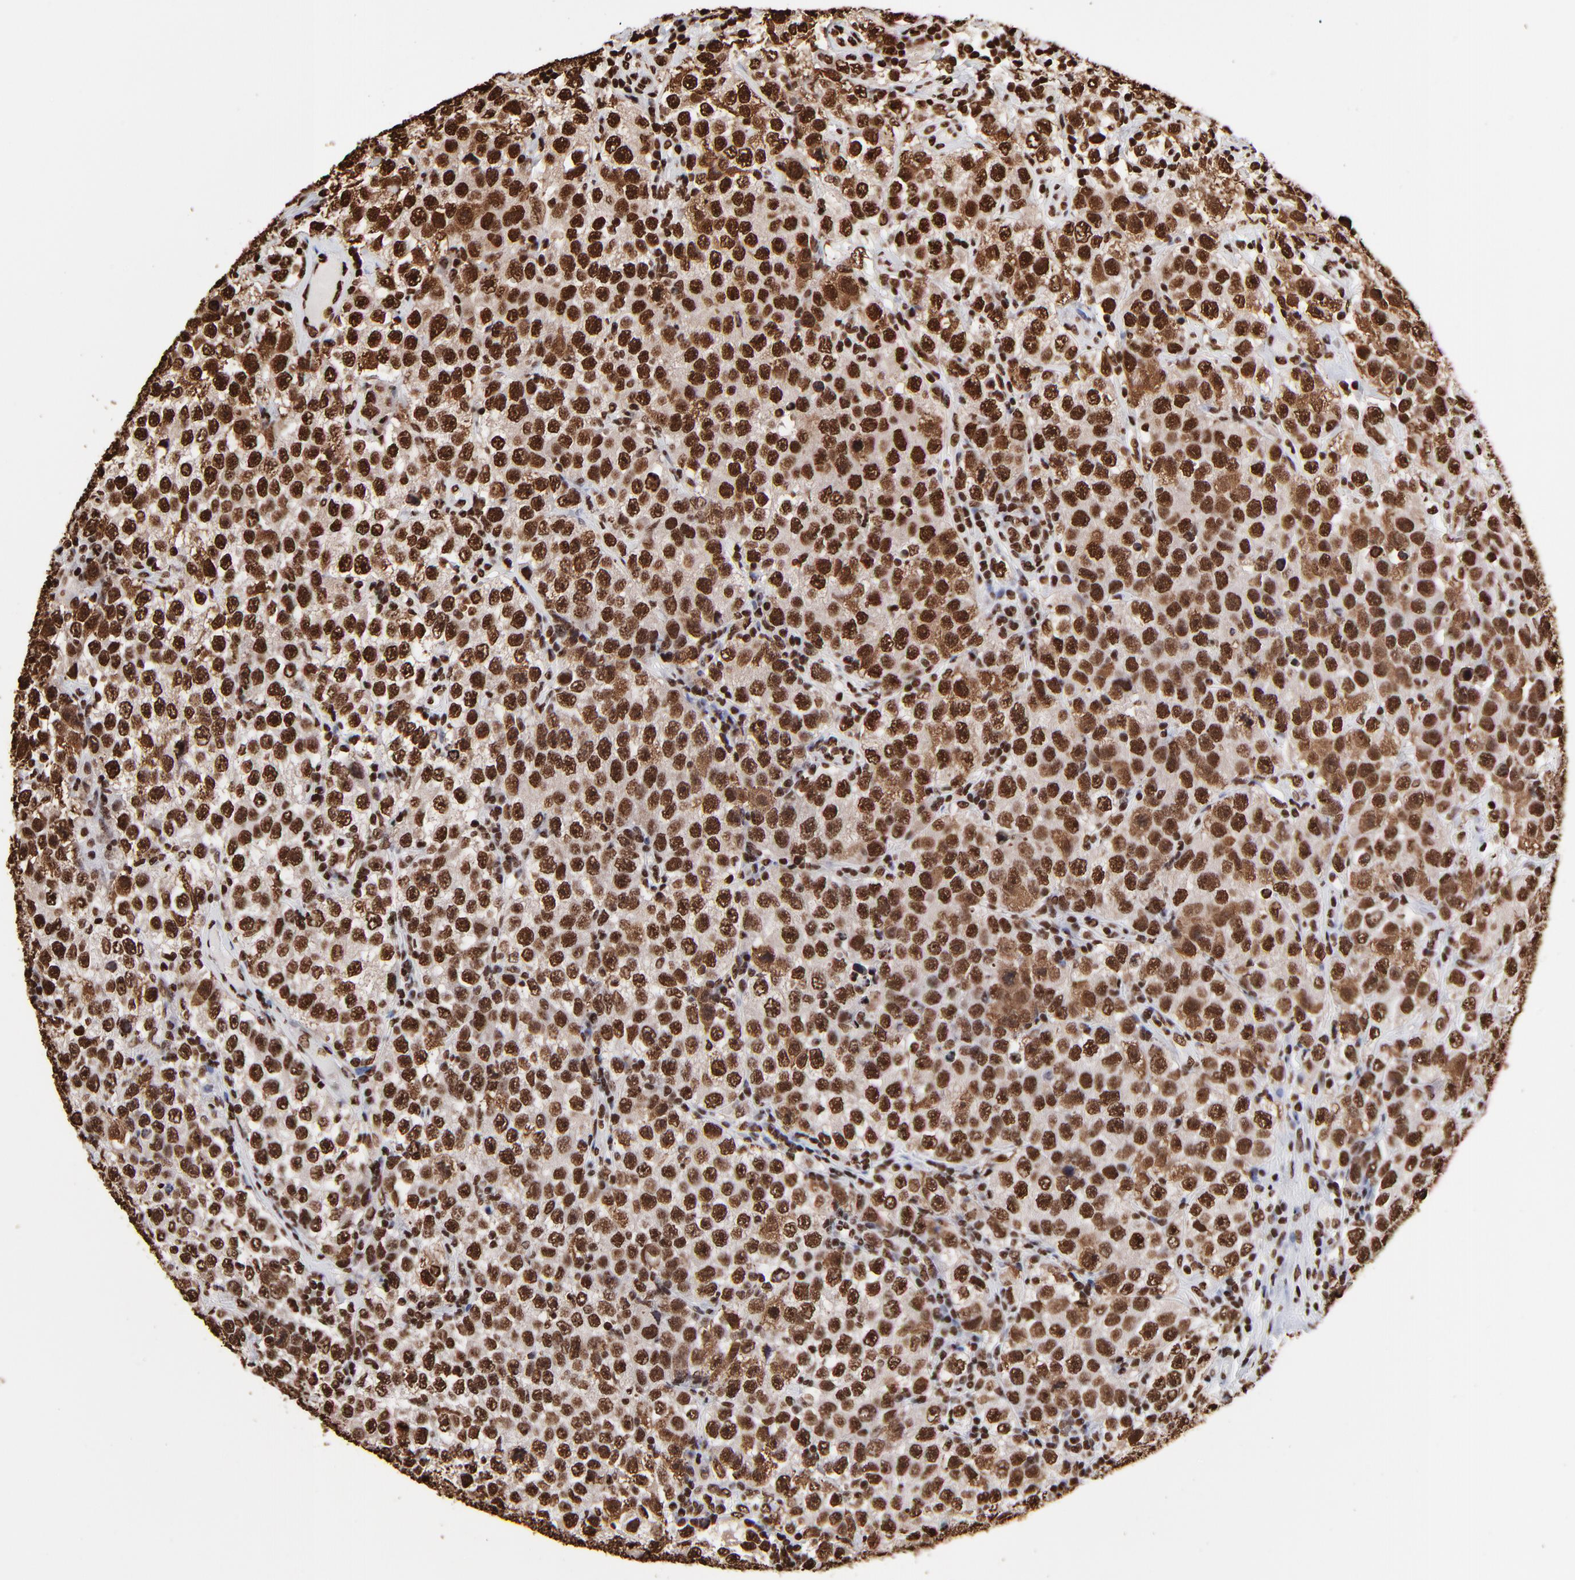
{"staining": {"intensity": "strong", "quantity": ">75%", "location": "nuclear"}, "tissue": "testis cancer", "cell_type": "Tumor cells", "image_type": "cancer", "snomed": [{"axis": "morphology", "description": "Seminoma, NOS"}, {"axis": "topography", "description": "Testis"}], "caption": "High-power microscopy captured an immunohistochemistry (IHC) micrograph of testis seminoma, revealing strong nuclear expression in about >75% of tumor cells.", "gene": "ZNF544", "patient": {"sex": "male", "age": 52}}